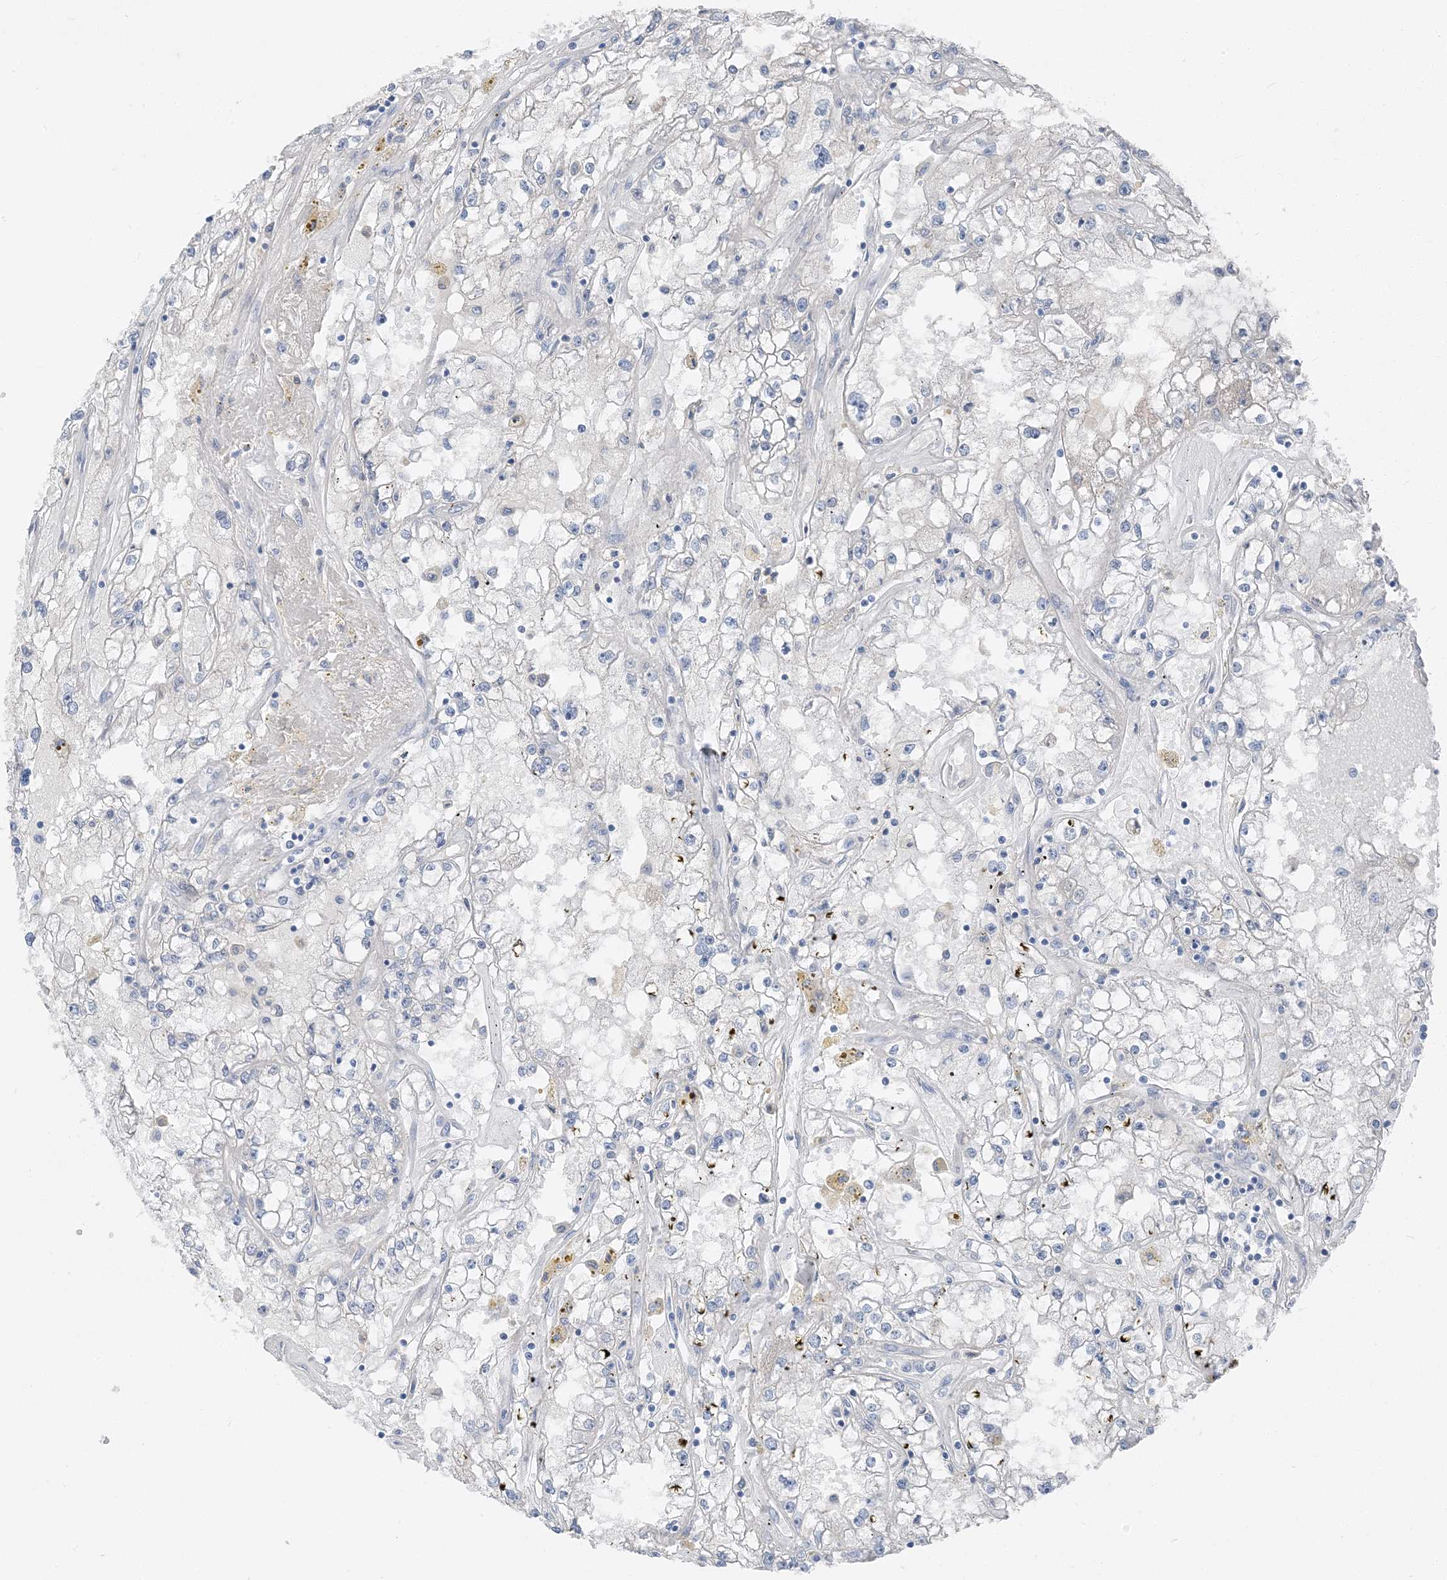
{"staining": {"intensity": "negative", "quantity": "none", "location": "none"}, "tissue": "renal cancer", "cell_type": "Tumor cells", "image_type": "cancer", "snomed": [{"axis": "morphology", "description": "Adenocarcinoma, NOS"}, {"axis": "topography", "description": "Kidney"}], "caption": "Tumor cells are negative for protein expression in human renal cancer (adenocarcinoma).", "gene": "NCOA7", "patient": {"sex": "male", "age": 56}}